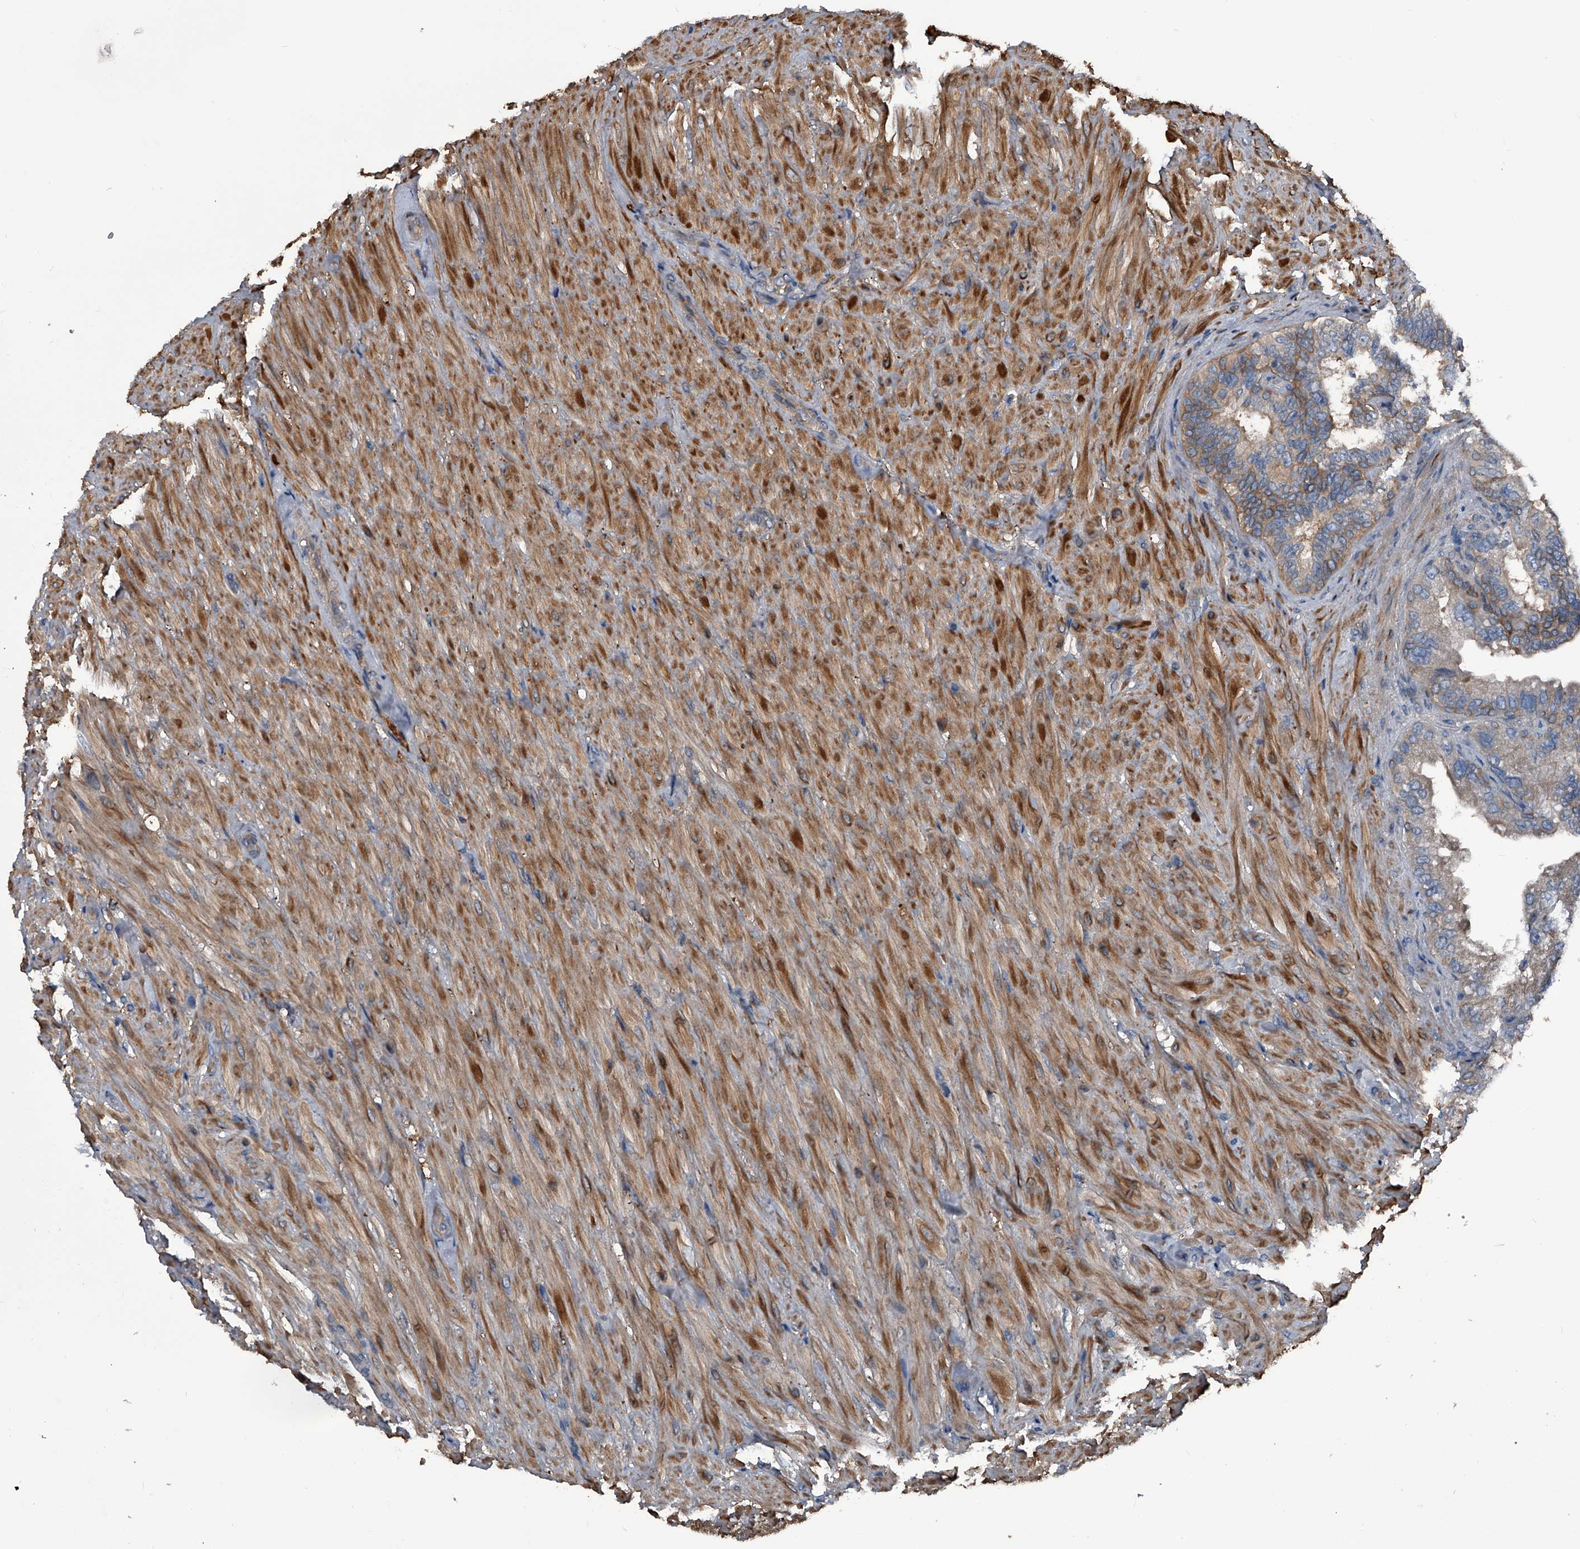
{"staining": {"intensity": "weak", "quantity": "25%-75%", "location": "cytoplasmic/membranous"}, "tissue": "seminal vesicle", "cell_type": "Glandular cells", "image_type": "normal", "snomed": [{"axis": "morphology", "description": "Normal tissue, NOS"}, {"axis": "topography", "description": "Seminal veicle"}, {"axis": "topography", "description": "Peripheral nerve tissue"}], "caption": "Immunohistochemical staining of benign human seminal vesicle exhibits 25%-75% levels of weak cytoplasmic/membranous protein positivity in about 25%-75% of glandular cells.", "gene": "KIF13A", "patient": {"sex": "male", "age": 63}}